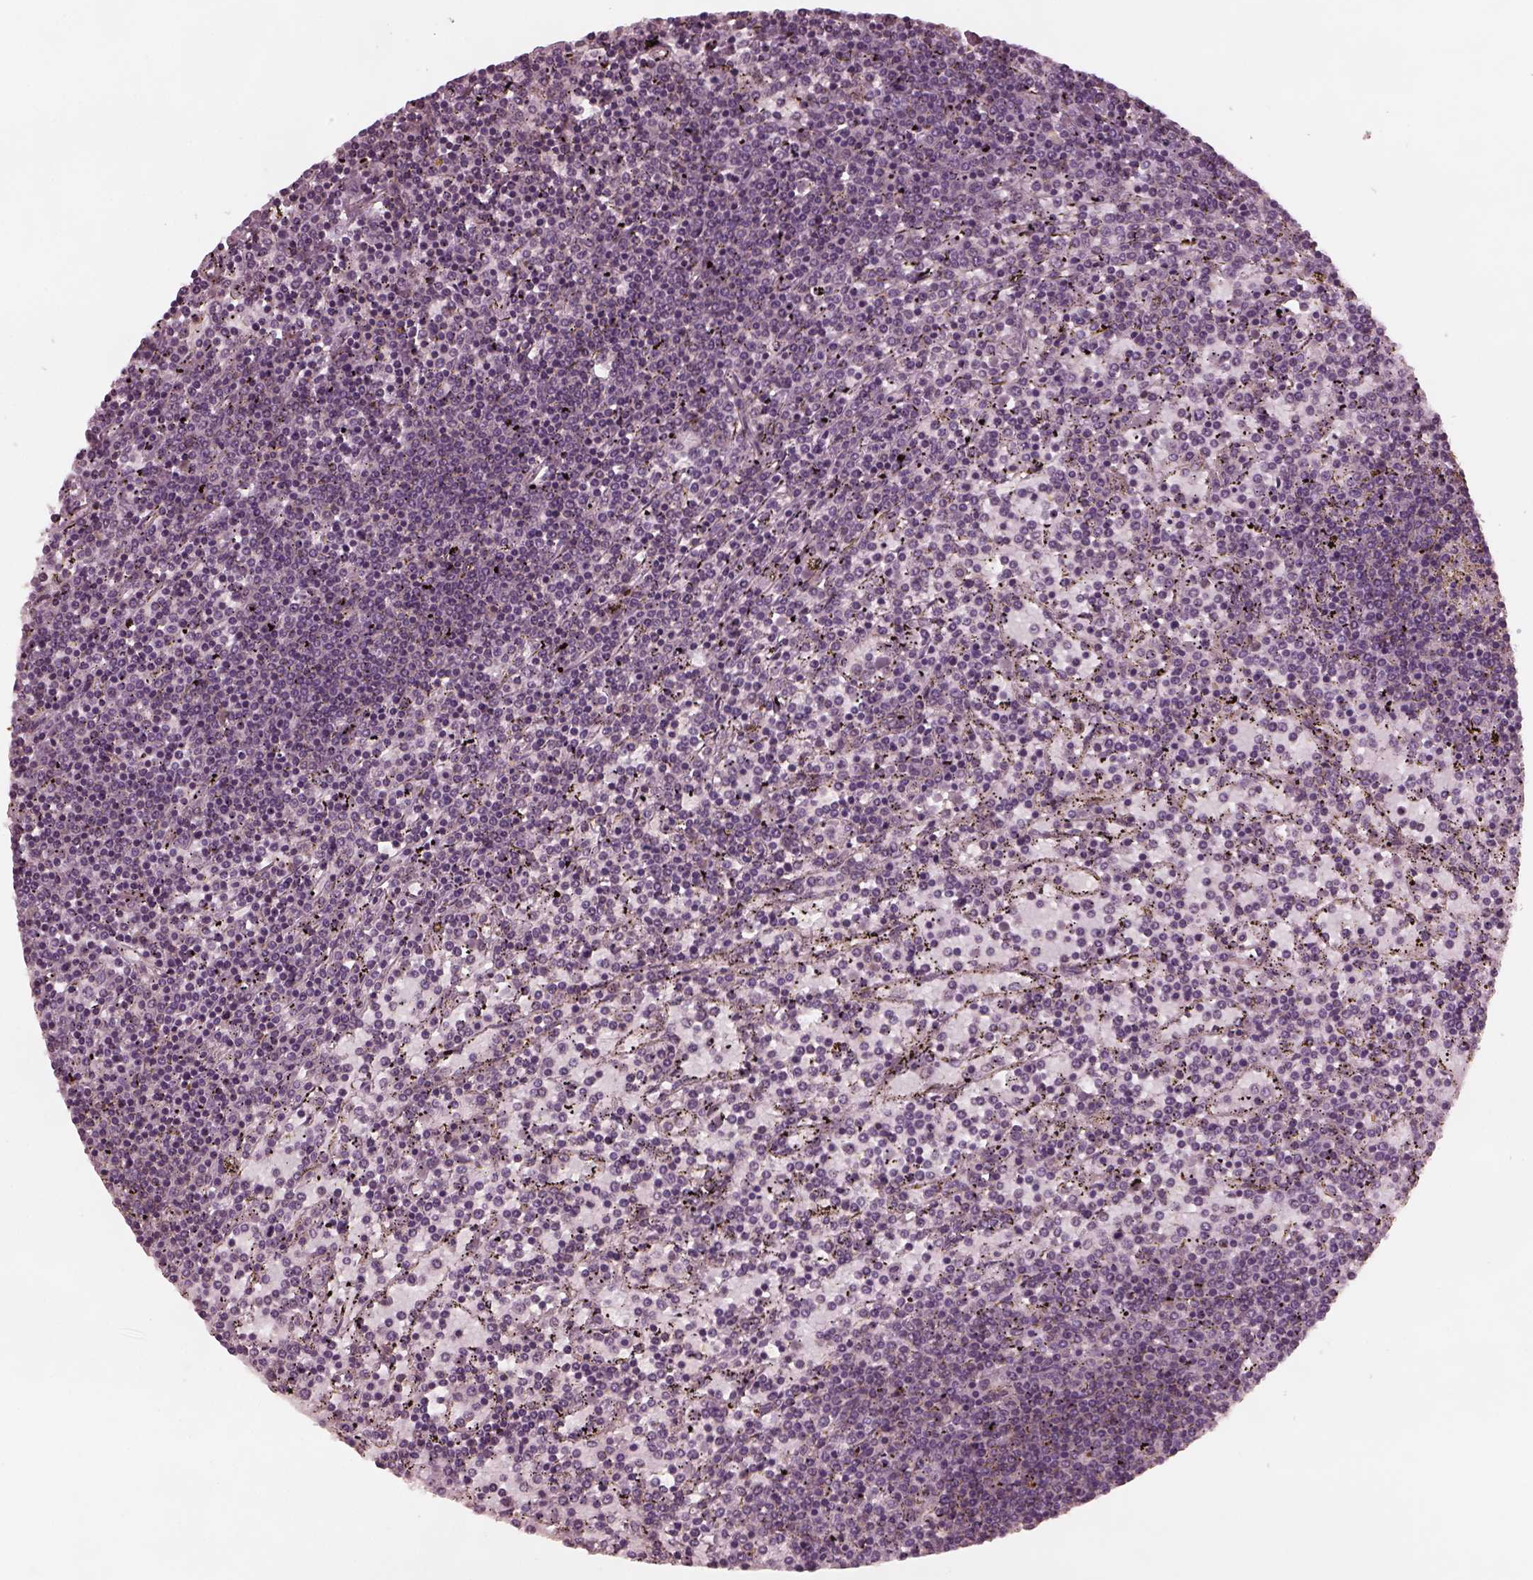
{"staining": {"intensity": "negative", "quantity": "none", "location": "none"}, "tissue": "lymphoma", "cell_type": "Tumor cells", "image_type": "cancer", "snomed": [{"axis": "morphology", "description": "Malignant lymphoma, non-Hodgkin's type, Low grade"}, {"axis": "topography", "description": "Spleen"}], "caption": "Immunohistochemistry (IHC) photomicrograph of neoplastic tissue: lymphoma stained with DAB (3,3'-diaminobenzidine) shows no significant protein expression in tumor cells.", "gene": "TUBG1", "patient": {"sex": "female", "age": 77}}